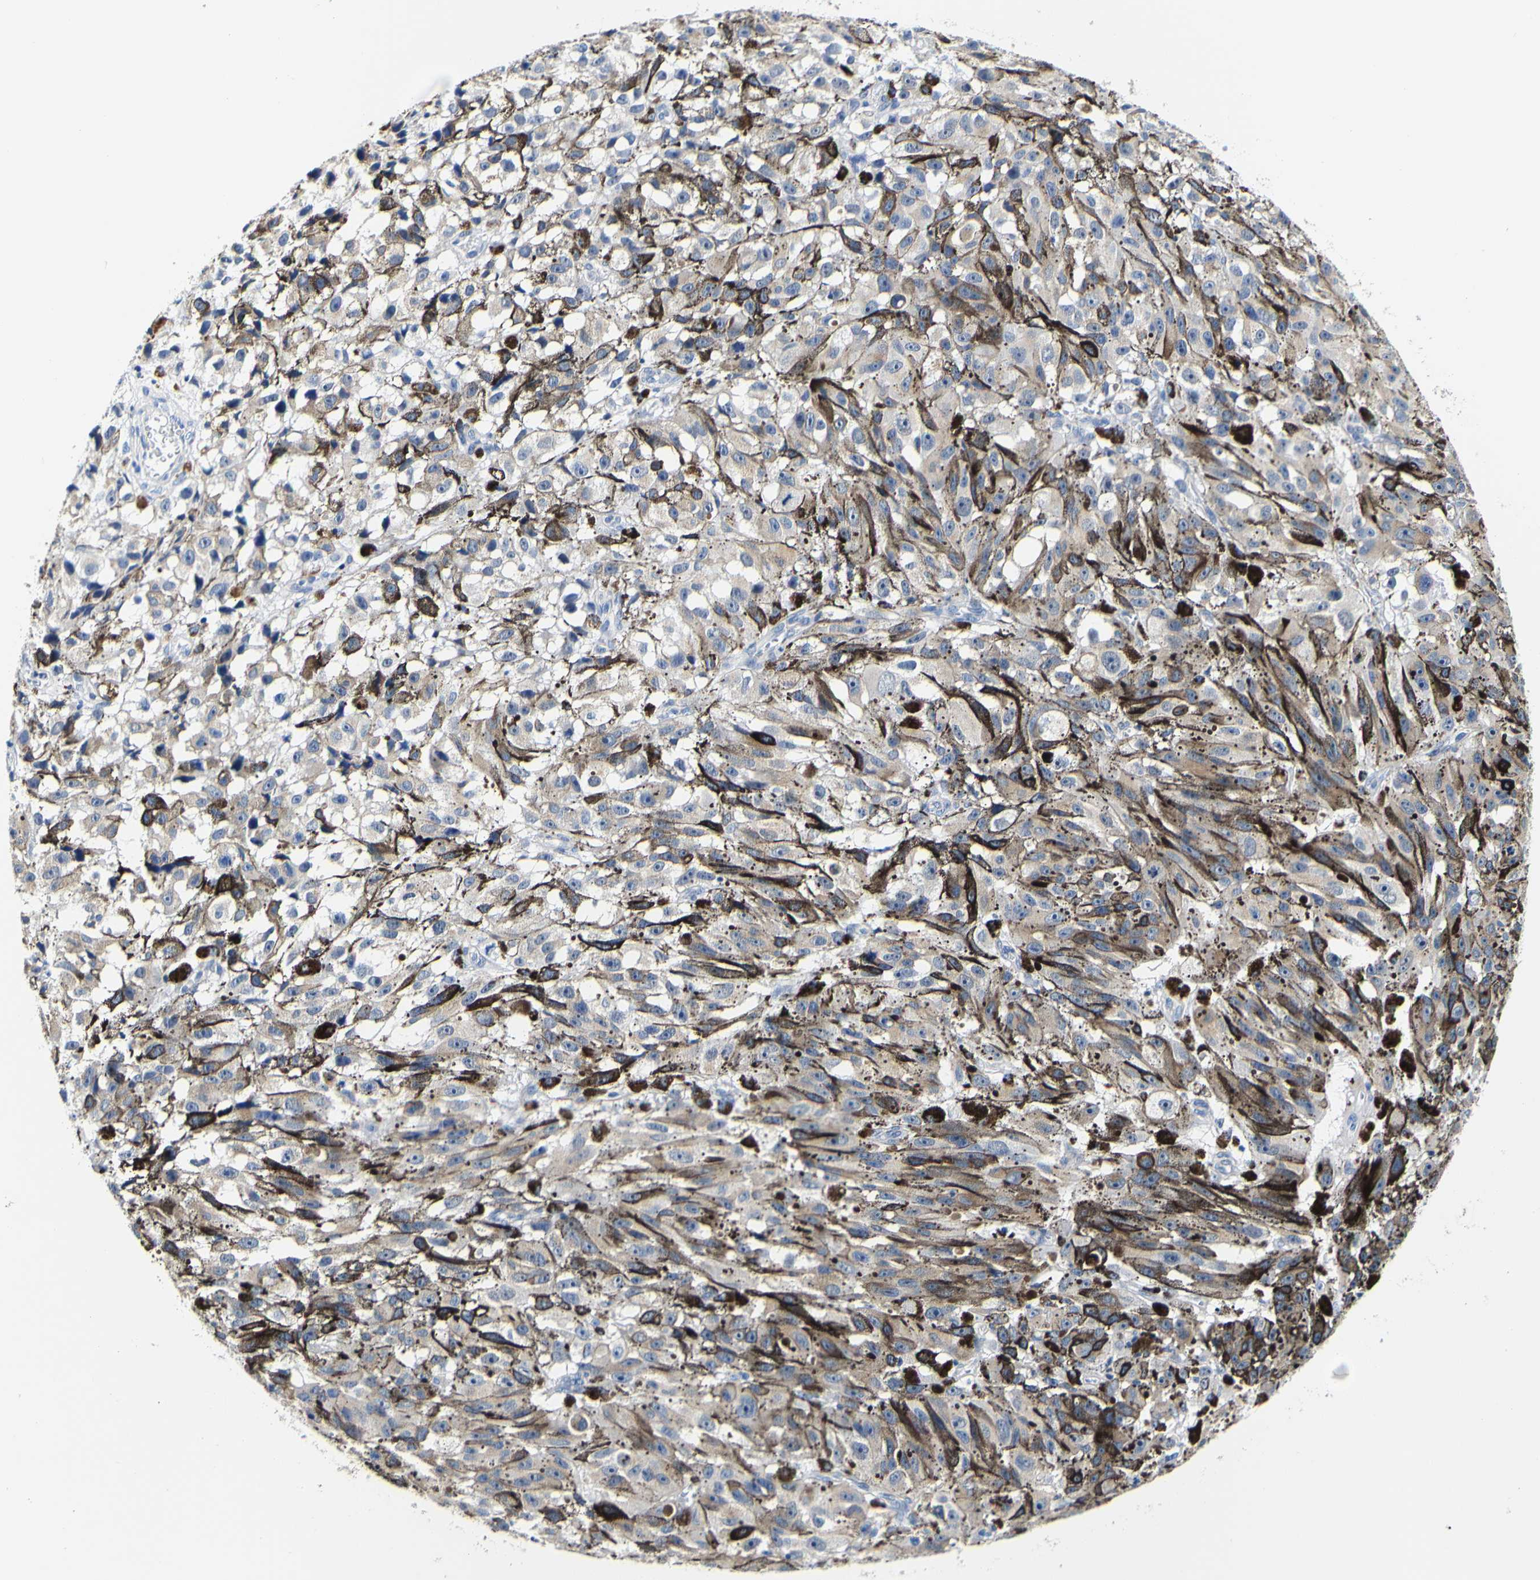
{"staining": {"intensity": "weak", "quantity": "25%-75%", "location": "cytoplasmic/membranous"}, "tissue": "melanoma", "cell_type": "Tumor cells", "image_type": "cancer", "snomed": [{"axis": "morphology", "description": "Malignant melanoma, NOS"}, {"axis": "topography", "description": "Skin"}], "caption": "Protein analysis of malignant melanoma tissue reveals weak cytoplasmic/membranous expression in about 25%-75% of tumor cells. (DAB IHC with brightfield microscopy, high magnification).", "gene": "CAMK4", "patient": {"sex": "female", "age": 104}}